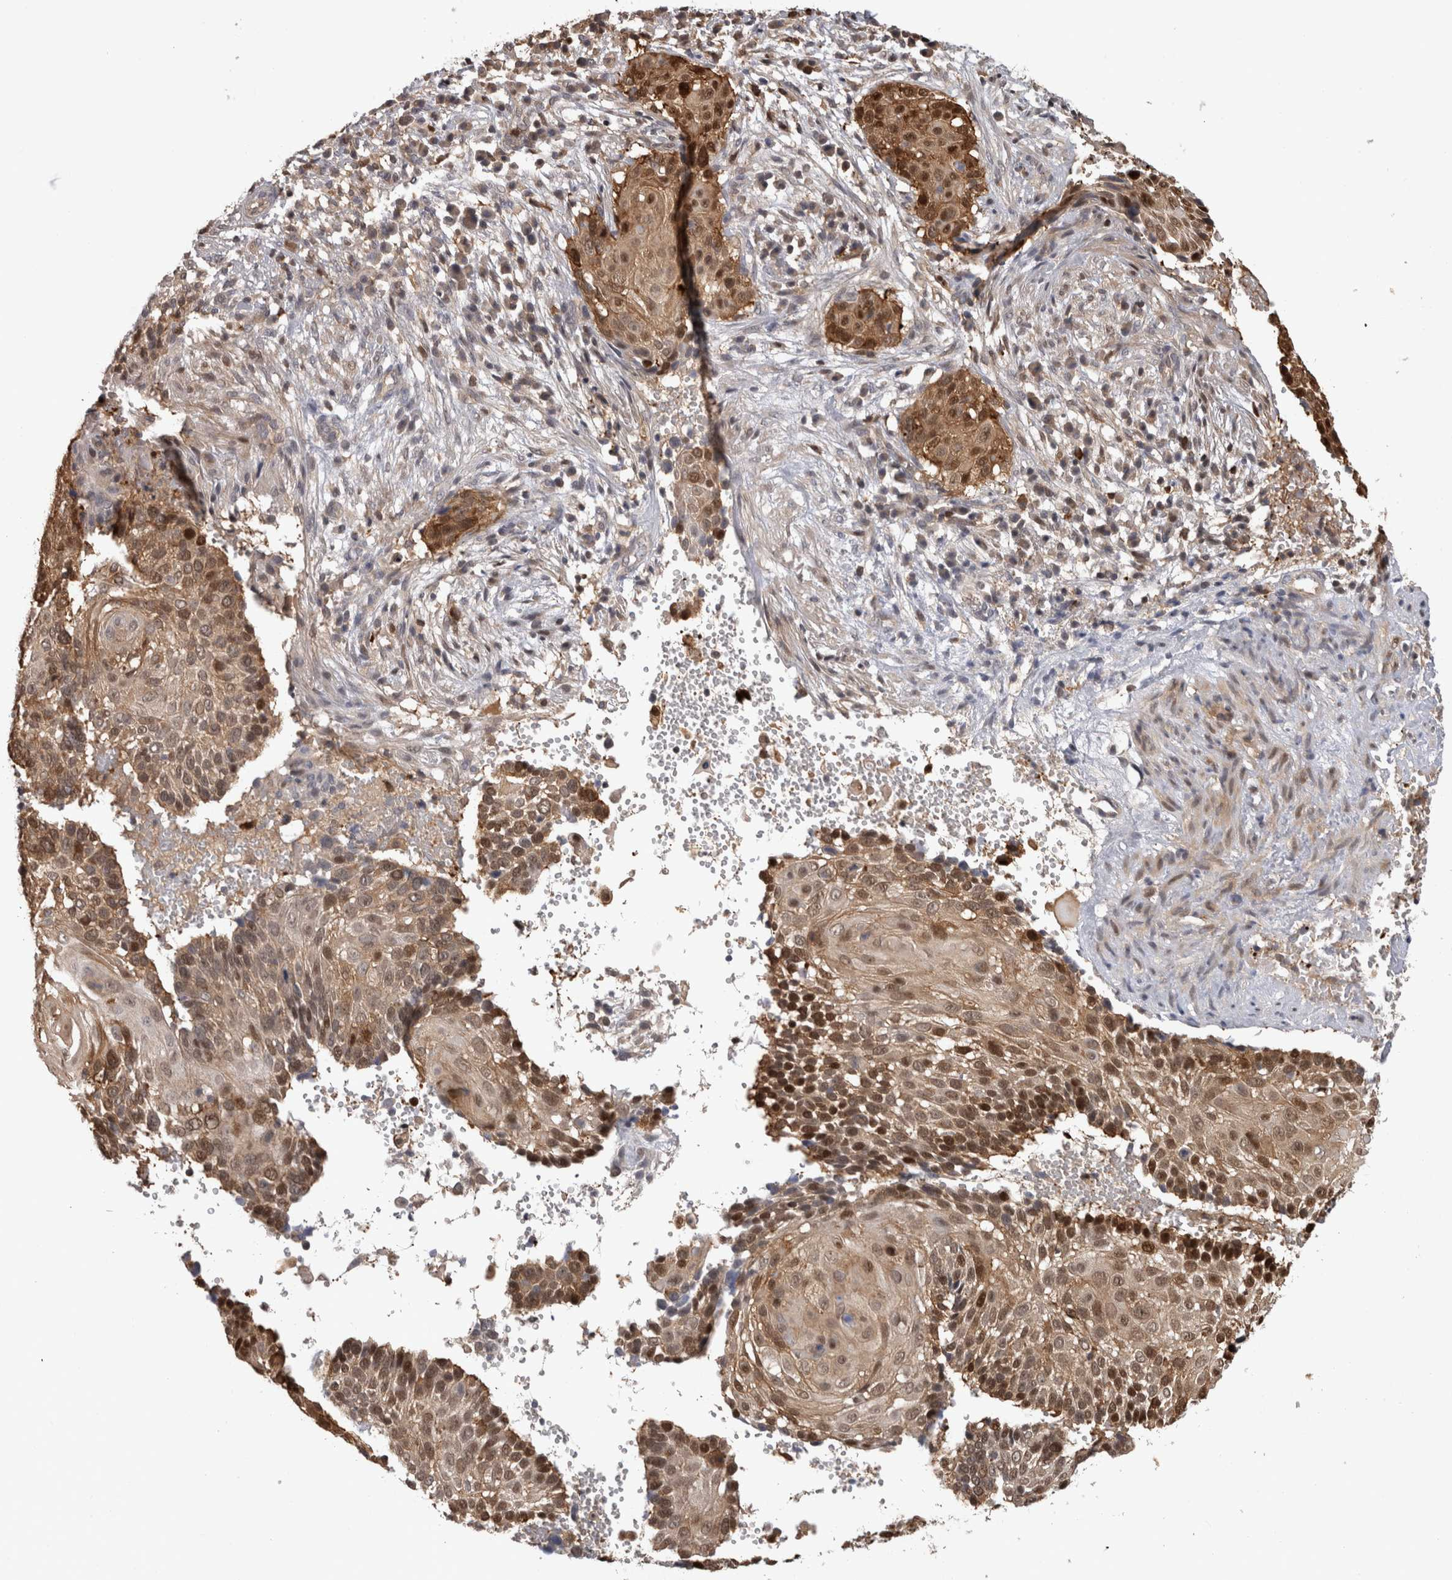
{"staining": {"intensity": "moderate", "quantity": ">75%", "location": "cytoplasmic/membranous,nuclear"}, "tissue": "cervical cancer", "cell_type": "Tumor cells", "image_type": "cancer", "snomed": [{"axis": "morphology", "description": "Squamous cell carcinoma, NOS"}, {"axis": "topography", "description": "Cervix"}], "caption": "This is a micrograph of IHC staining of cervical squamous cell carcinoma, which shows moderate expression in the cytoplasmic/membranous and nuclear of tumor cells.", "gene": "USH1G", "patient": {"sex": "female", "age": 74}}